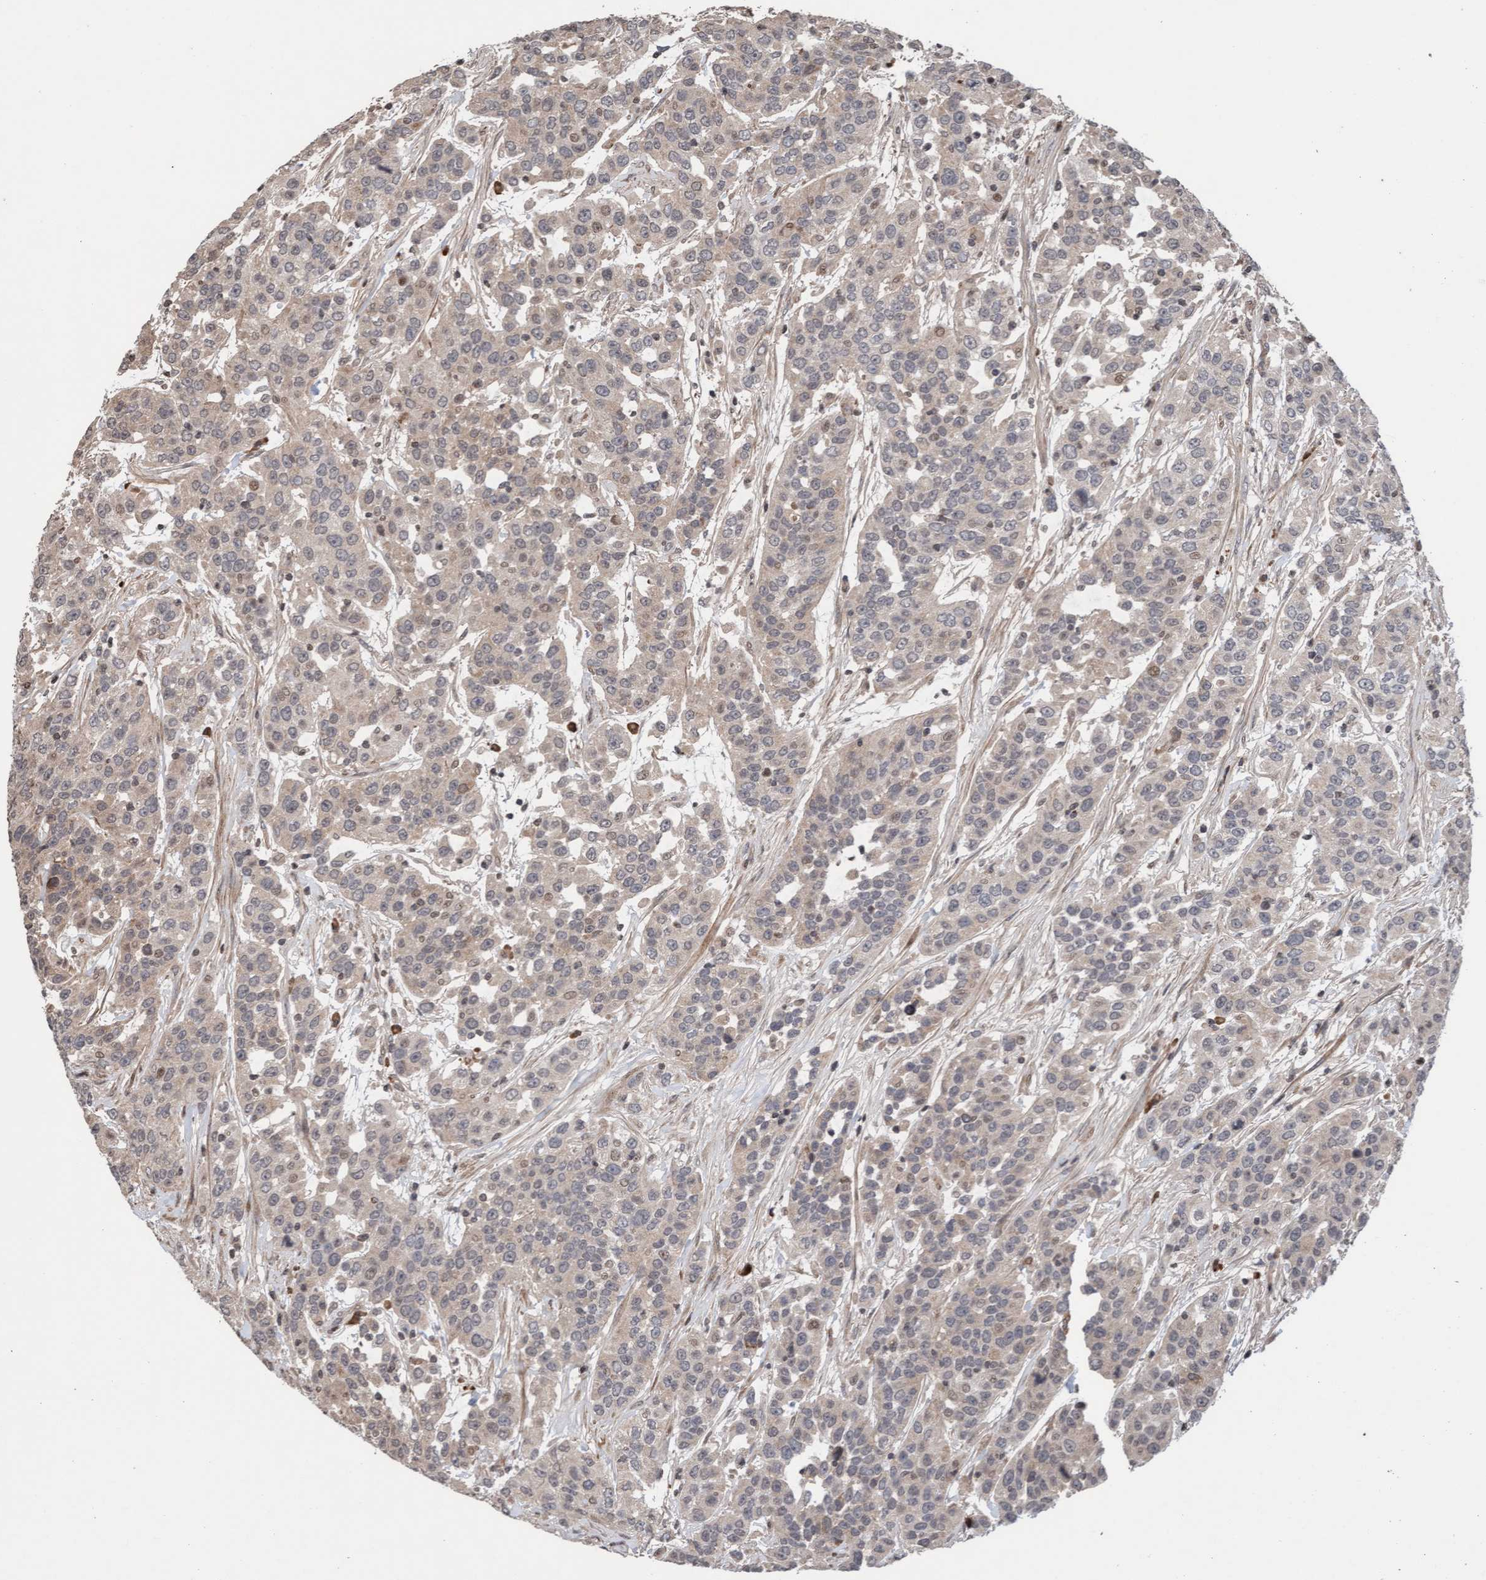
{"staining": {"intensity": "weak", "quantity": "<25%", "location": "nuclear"}, "tissue": "urothelial cancer", "cell_type": "Tumor cells", "image_type": "cancer", "snomed": [{"axis": "morphology", "description": "Urothelial carcinoma, High grade"}, {"axis": "topography", "description": "Urinary bladder"}], "caption": "This is a image of immunohistochemistry (IHC) staining of urothelial cancer, which shows no expression in tumor cells.", "gene": "PECR", "patient": {"sex": "female", "age": 80}}